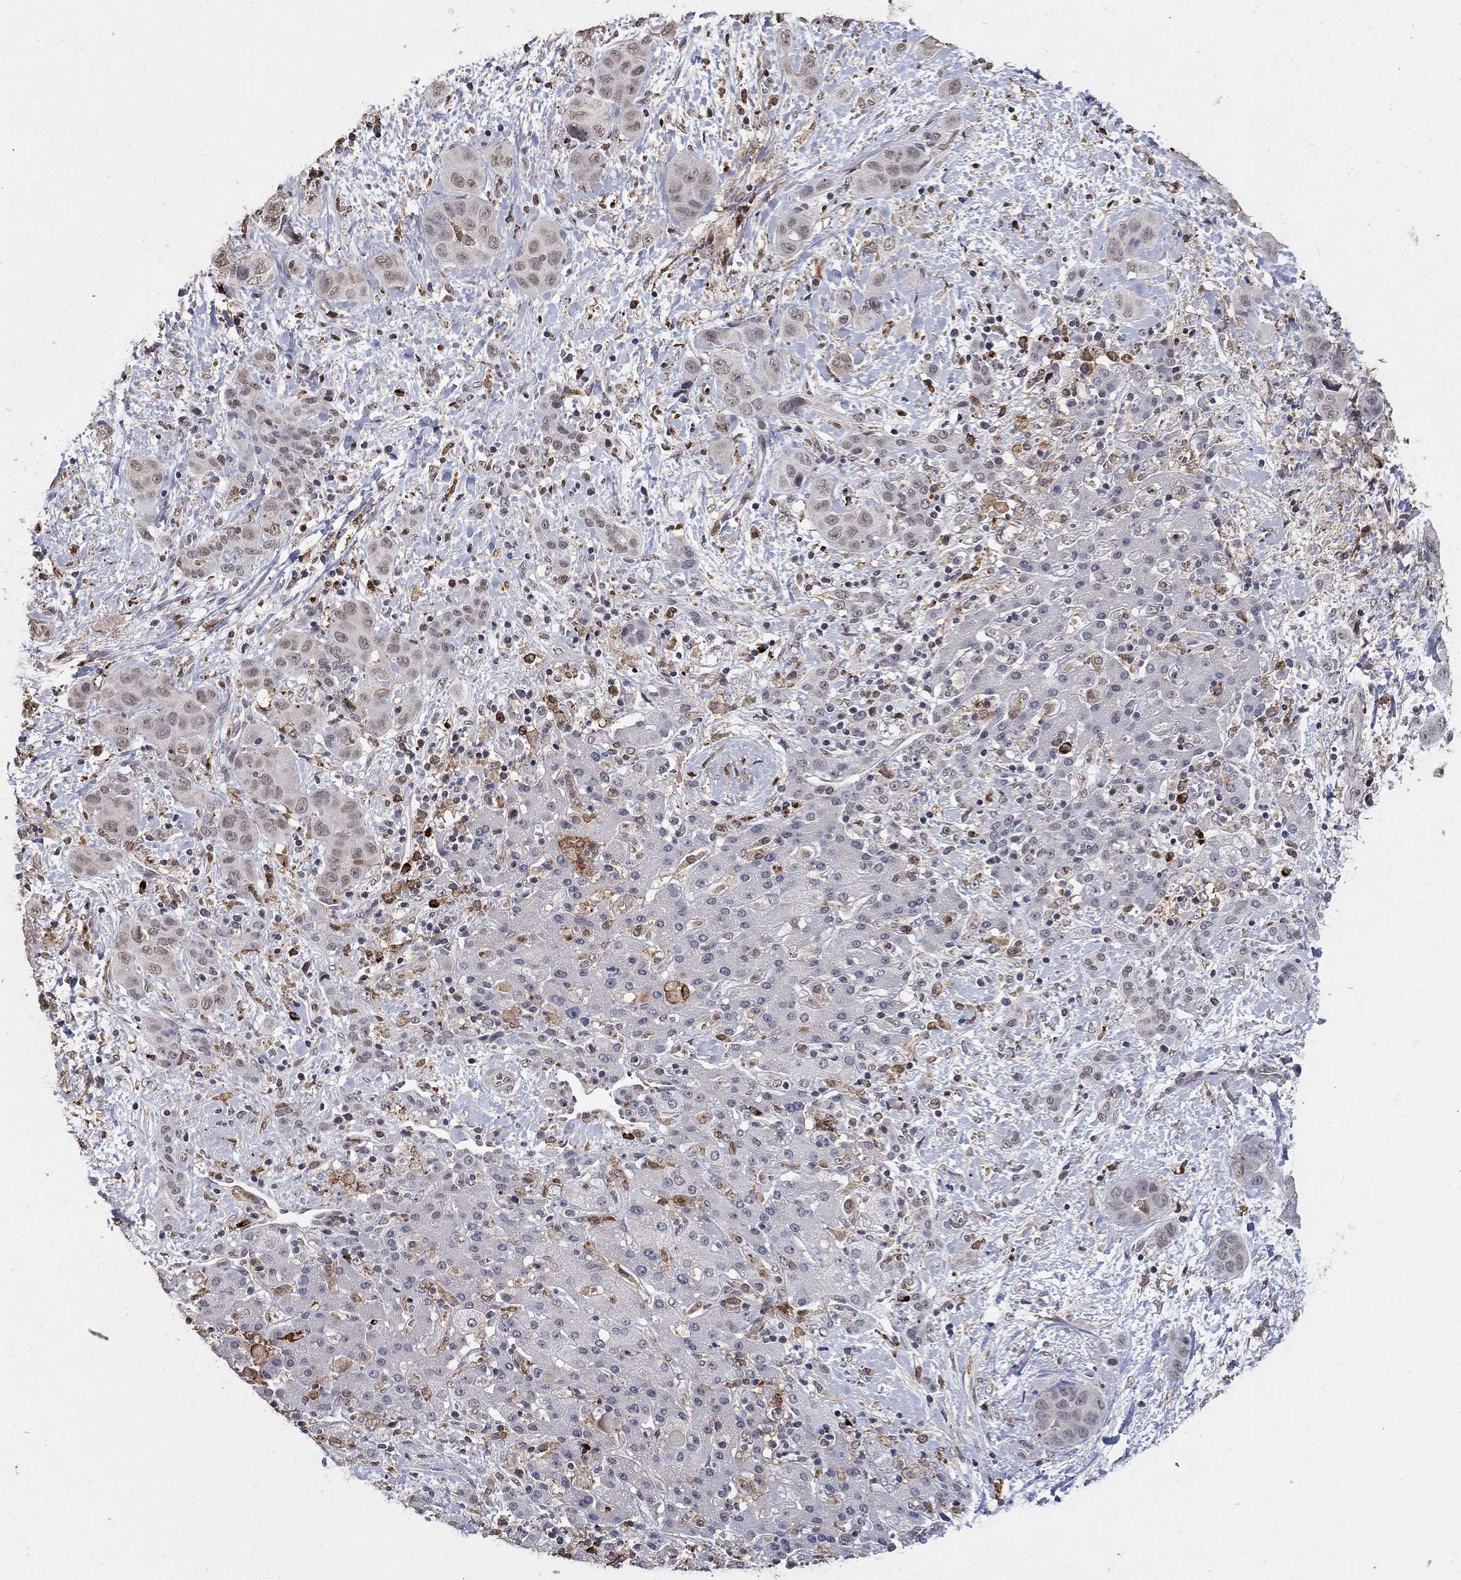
{"staining": {"intensity": "negative", "quantity": "none", "location": "none"}, "tissue": "liver cancer", "cell_type": "Tumor cells", "image_type": "cancer", "snomed": [{"axis": "morphology", "description": "Cholangiocarcinoma"}, {"axis": "topography", "description": "Liver"}], "caption": "Immunohistochemistry (IHC) micrograph of neoplastic tissue: human liver cancer stained with DAB (3,3'-diaminobenzidine) displays no significant protein positivity in tumor cells.", "gene": "GRIA3", "patient": {"sex": "female", "age": 52}}